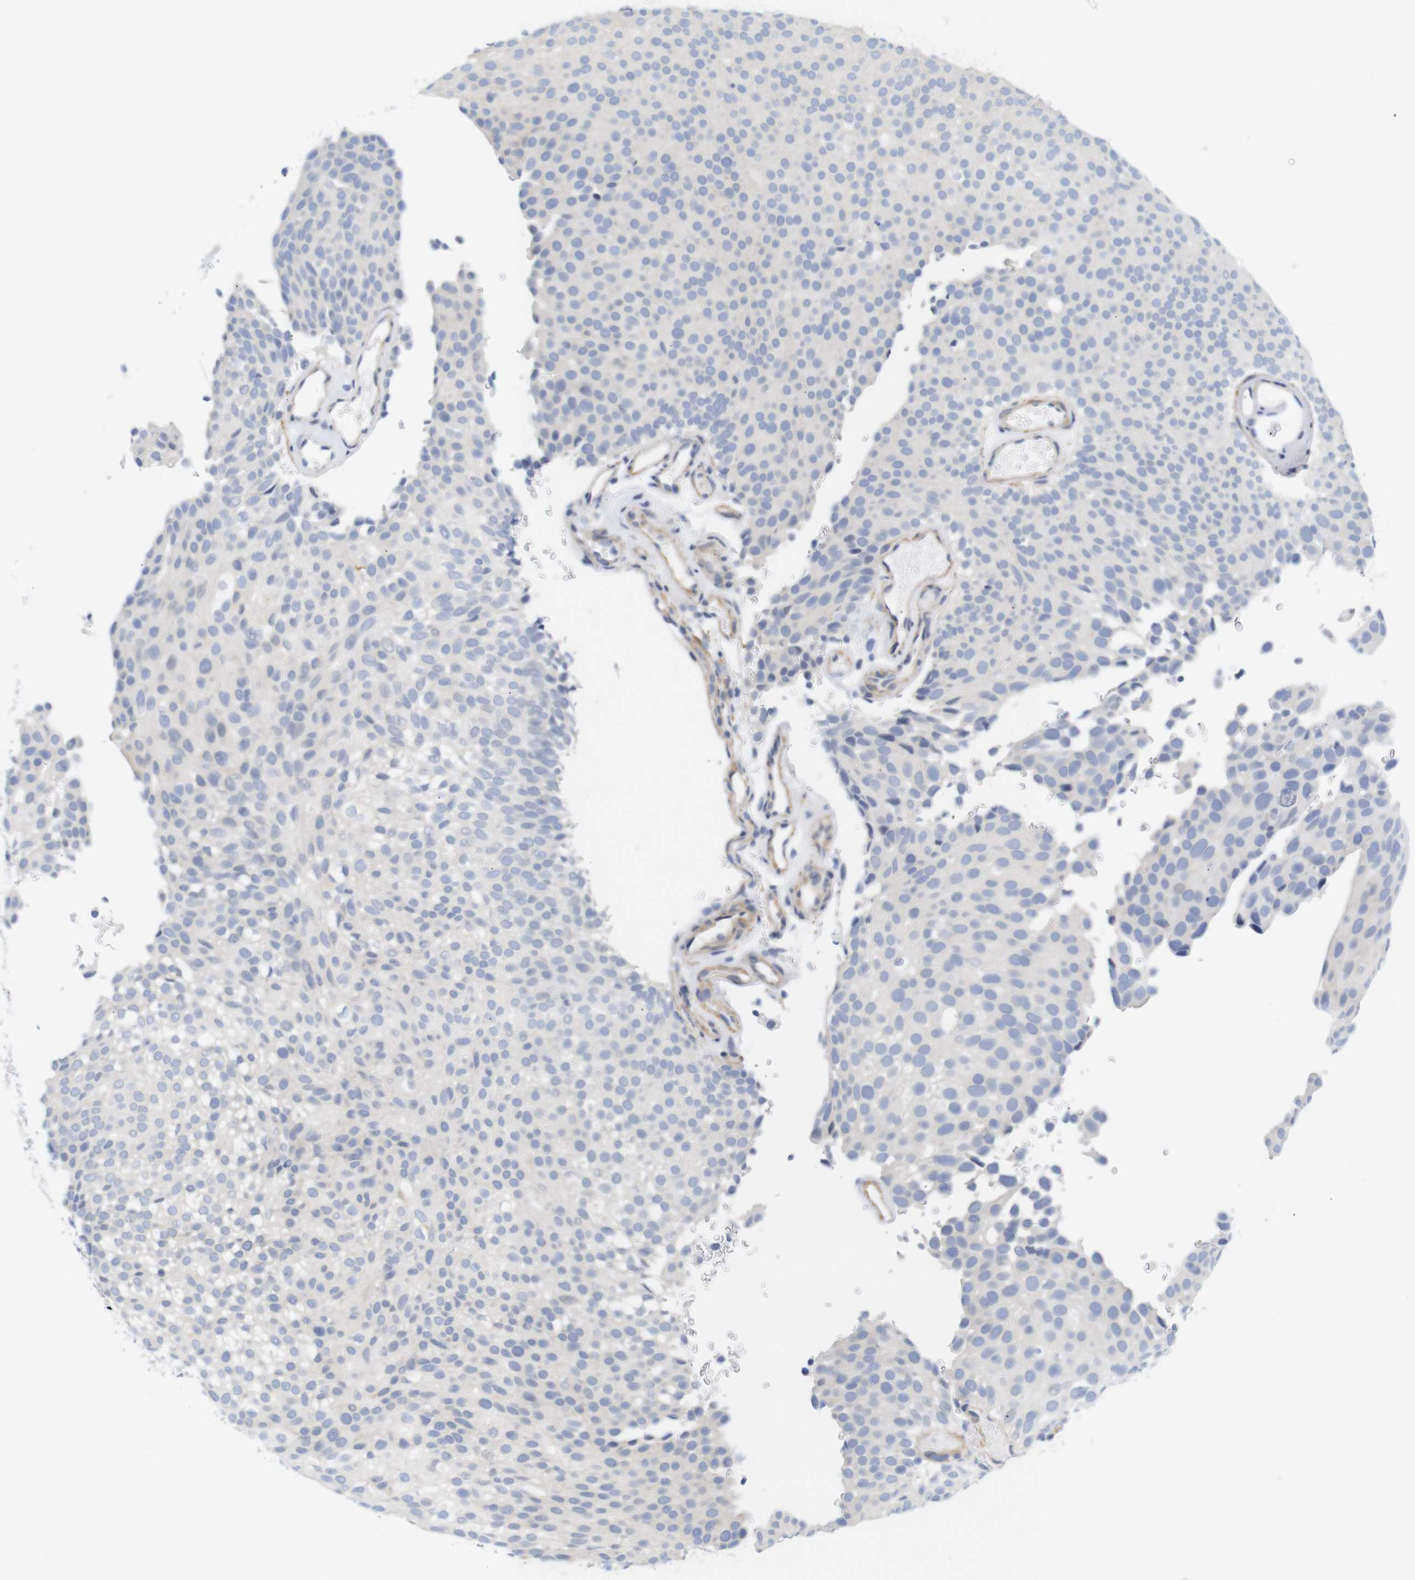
{"staining": {"intensity": "negative", "quantity": "none", "location": "none"}, "tissue": "urothelial cancer", "cell_type": "Tumor cells", "image_type": "cancer", "snomed": [{"axis": "morphology", "description": "Urothelial carcinoma, Low grade"}, {"axis": "topography", "description": "Urinary bladder"}], "caption": "A high-resolution micrograph shows immunohistochemistry staining of urothelial carcinoma (low-grade), which displays no significant staining in tumor cells.", "gene": "STMN3", "patient": {"sex": "male", "age": 78}}